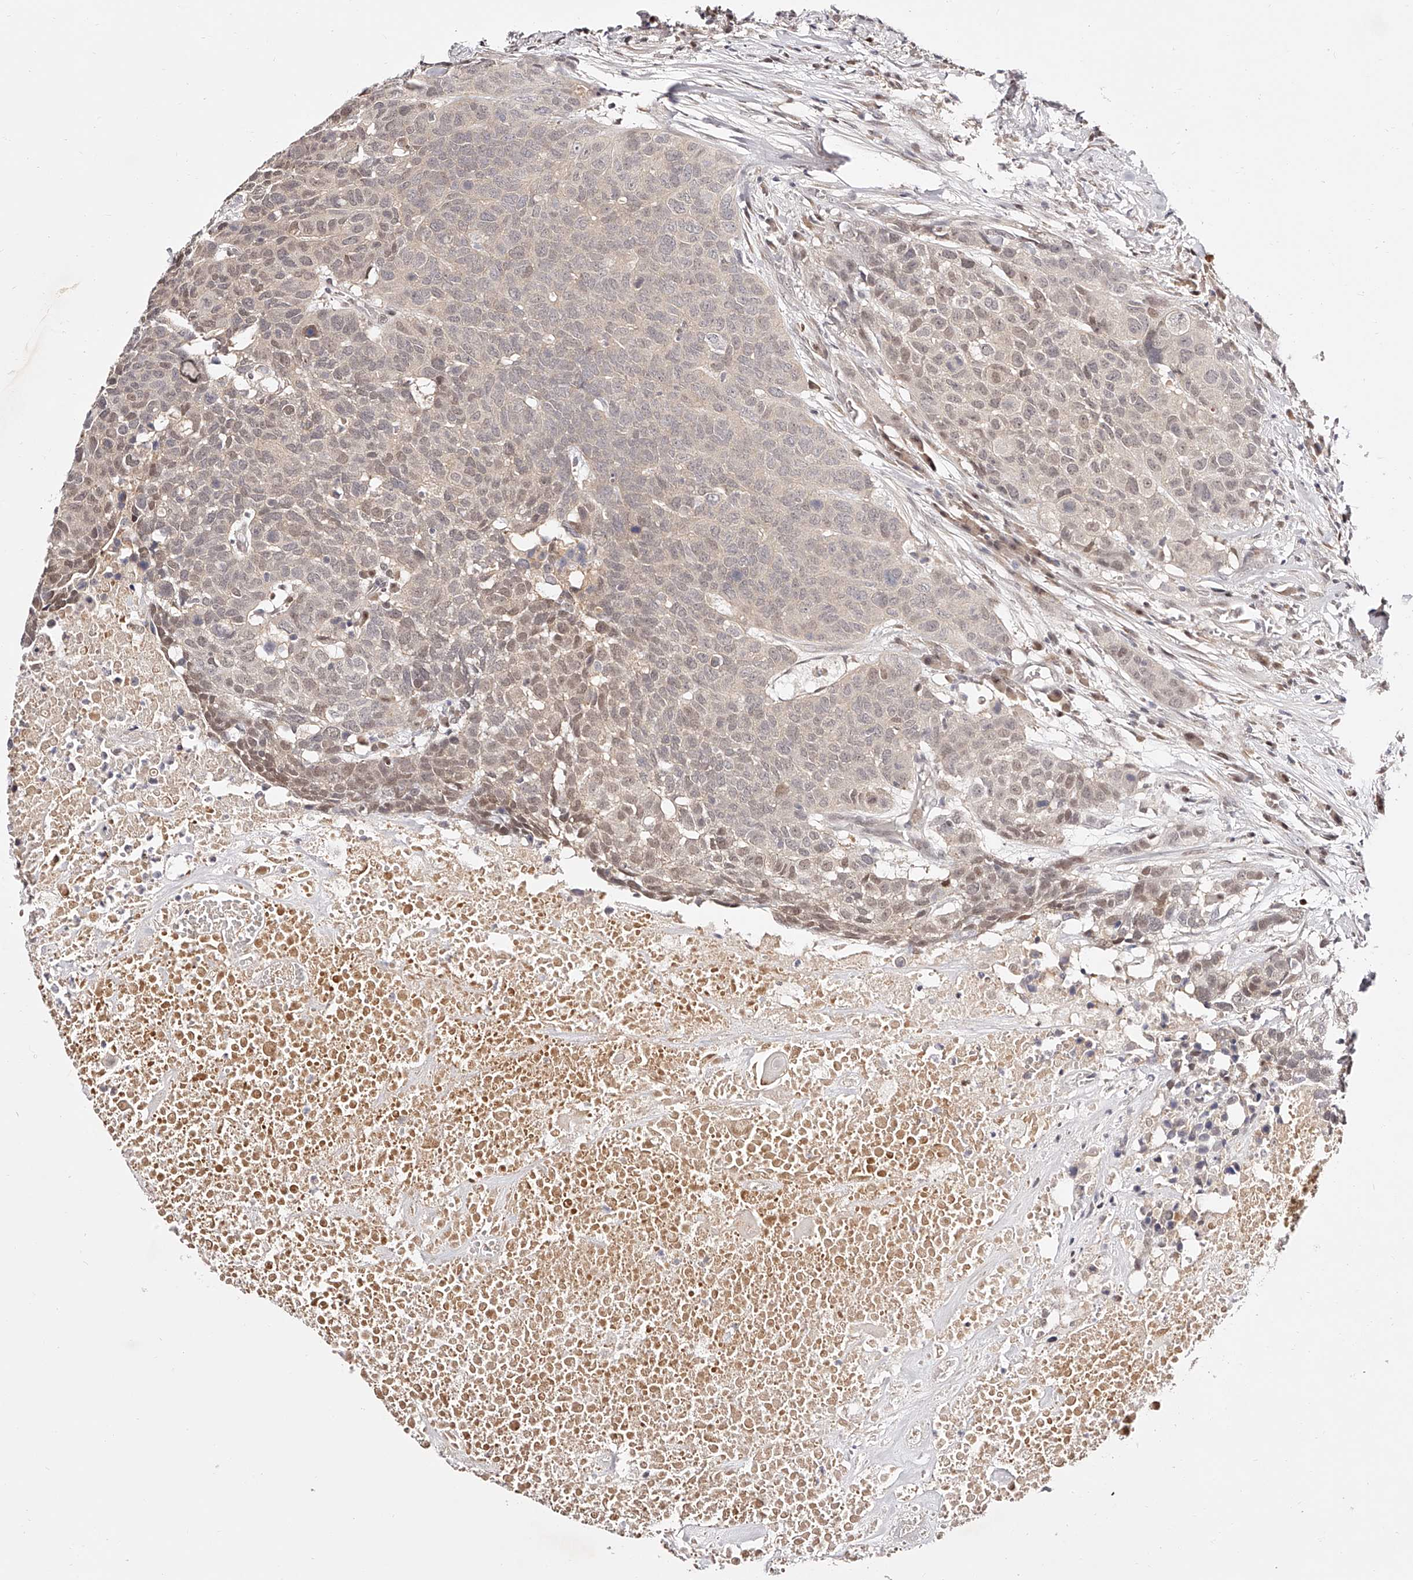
{"staining": {"intensity": "weak", "quantity": "25%-75%", "location": "cytoplasmic/membranous,nuclear"}, "tissue": "head and neck cancer", "cell_type": "Tumor cells", "image_type": "cancer", "snomed": [{"axis": "morphology", "description": "Squamous cell carcinoma, NOS"}, {"axis": "topography", "description": "Head-Neck"}], "caption": "A photomicrograph of head and neck cancer stained for a protein reveals weak cytoplasmic/membranous and nuclear brown staining in tumor cells.", "gene": "USF3", "patient": {"sex": "male", "age": 66}}